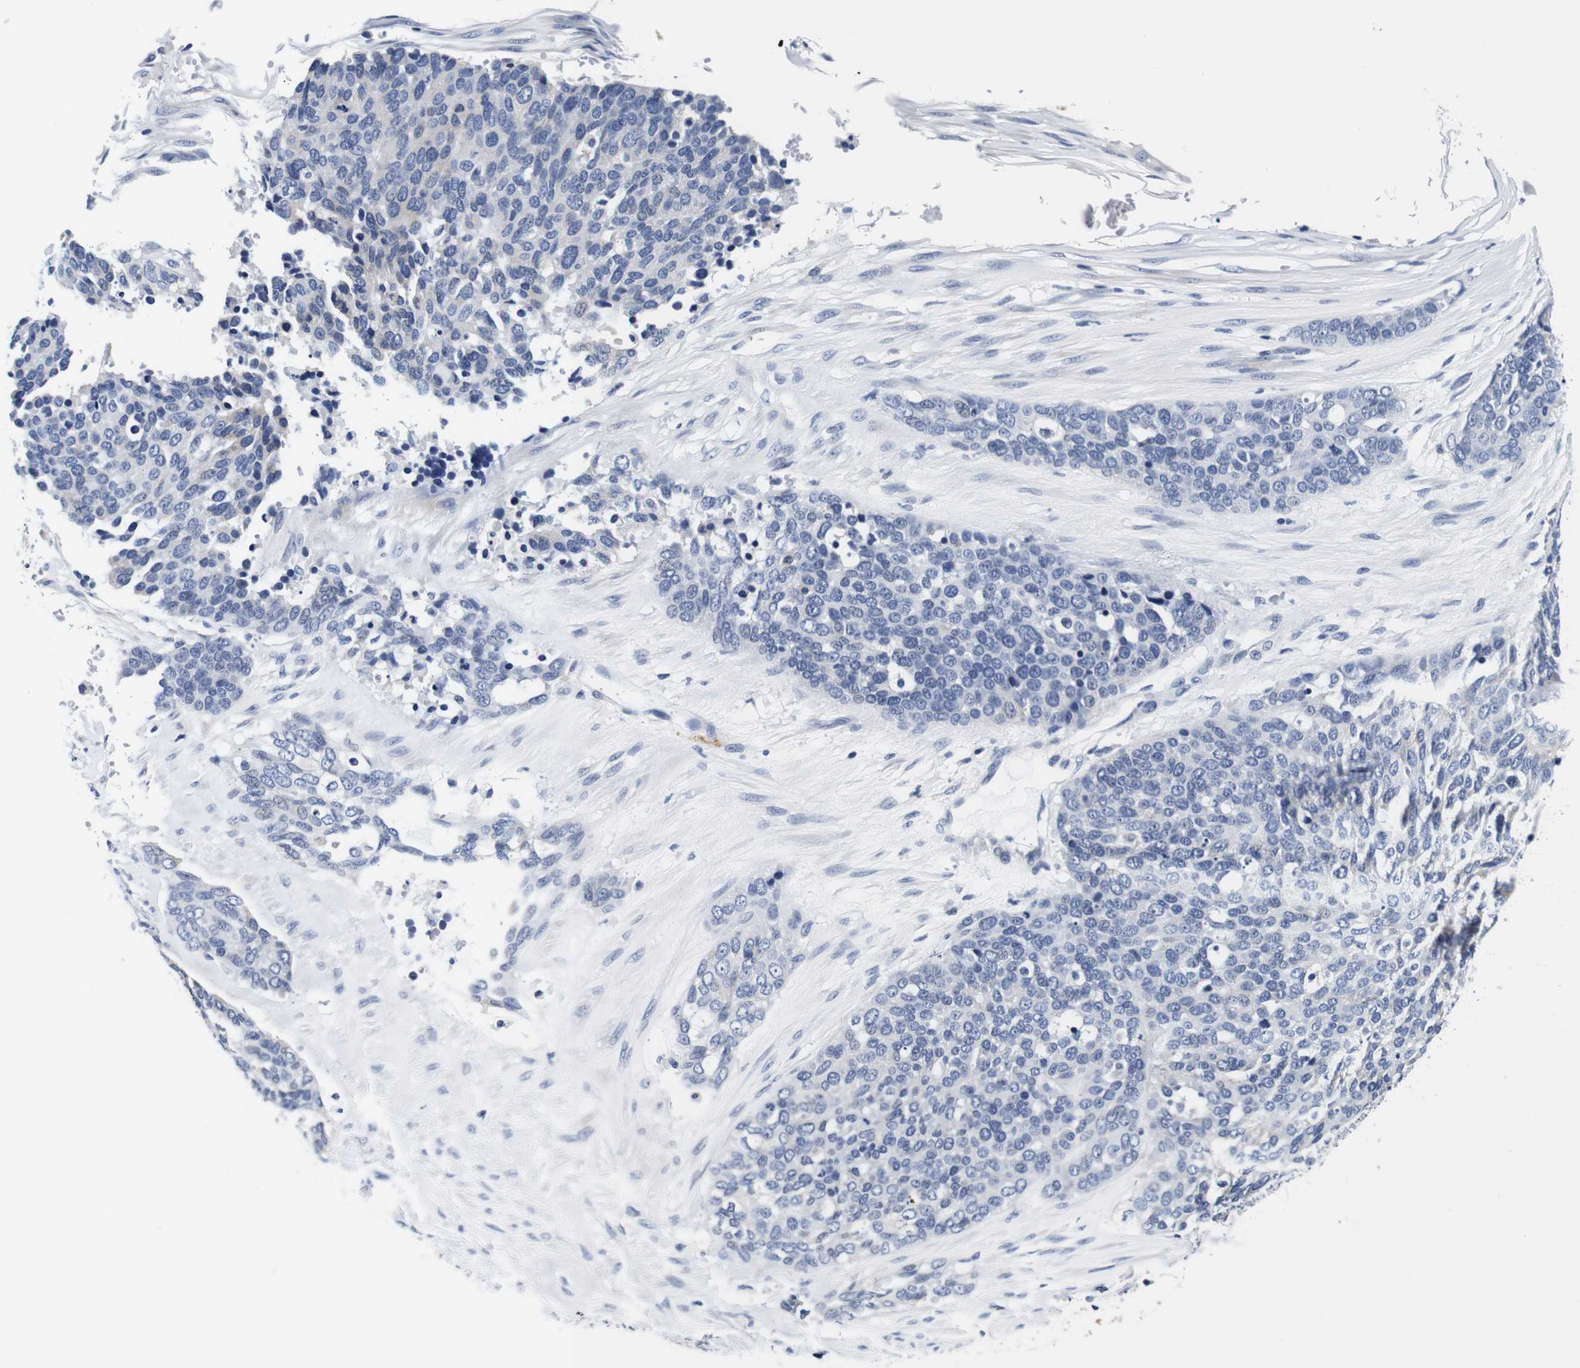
{"staining": {"intensity": "negative", "quantity": "none", "location": "none"}, "tissue": "ovarian cancer", "cell_type": "Tumor cells", "image_type": "cancer", "snomed": [{"axis": "morphology", "description": "Cystadenocarcinoma, serous, NOS"}, {"axis": "topography", "description": "Ovary"}], "caption": "Ovarian cancer was stained to show a protein in brown. There is no significant expression in tumor cells.", "gene": "GP1BA", "patient": {"sex": "female", "age": 44}}